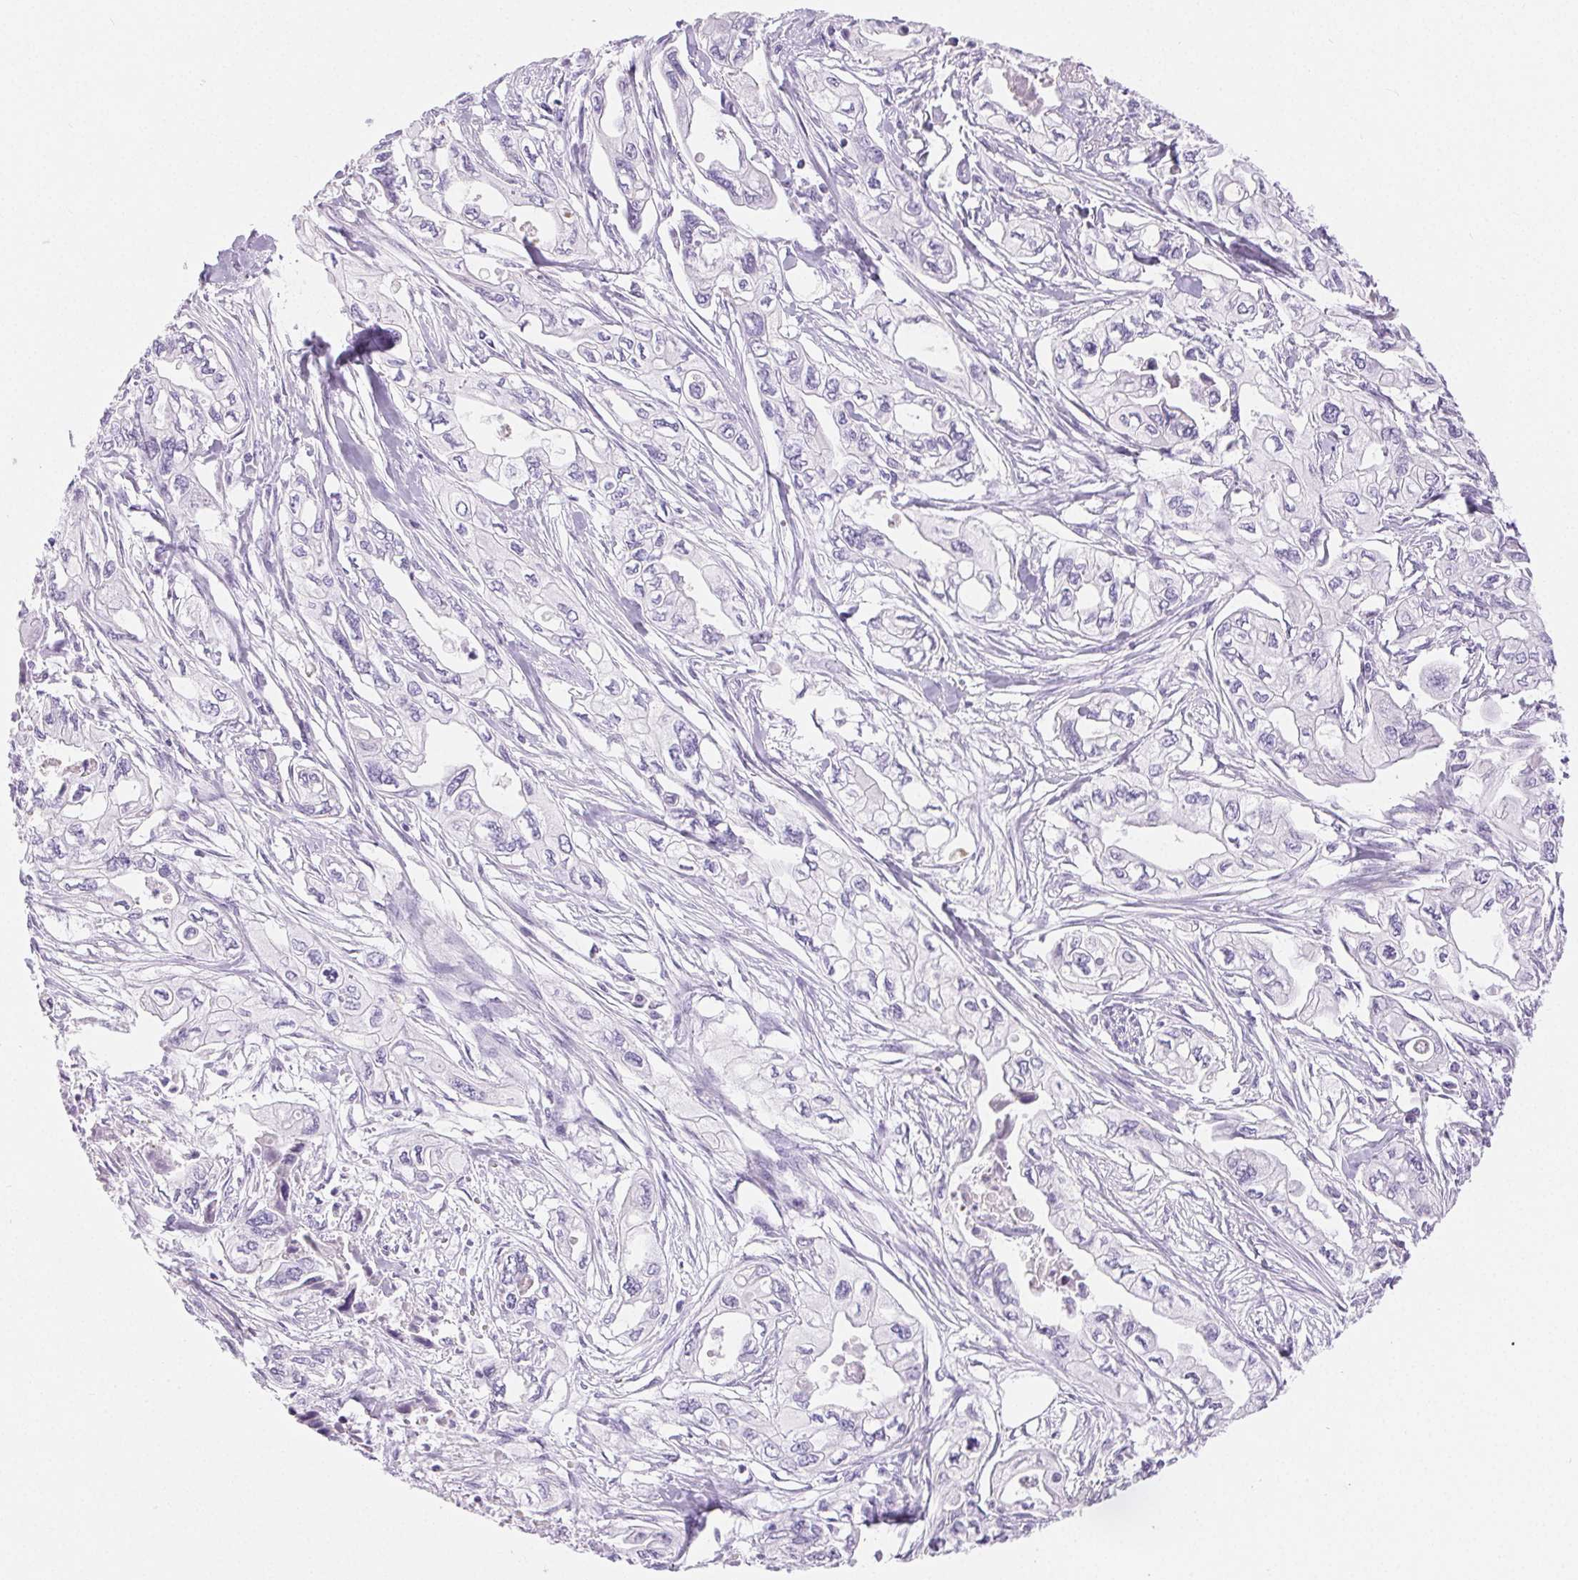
{"staining": {"intensity": "negative", "quantity": "none", "location": "none"}, "tissue": "pancreatic cancer", "cell_type": "Tumor cells", "image_type": "cancer", "snomed": [{"axis": "morphology", "description": "Adenocarcinoma, NOS"}, {"axis": "topography", "description": "Pancreas"}], "caption": "Tumor cells show no significant expression in pancreatic cancer (adenocarcinoma).", "gene": "CLDN16", "patient": {"sex": "male", "age": 68}}